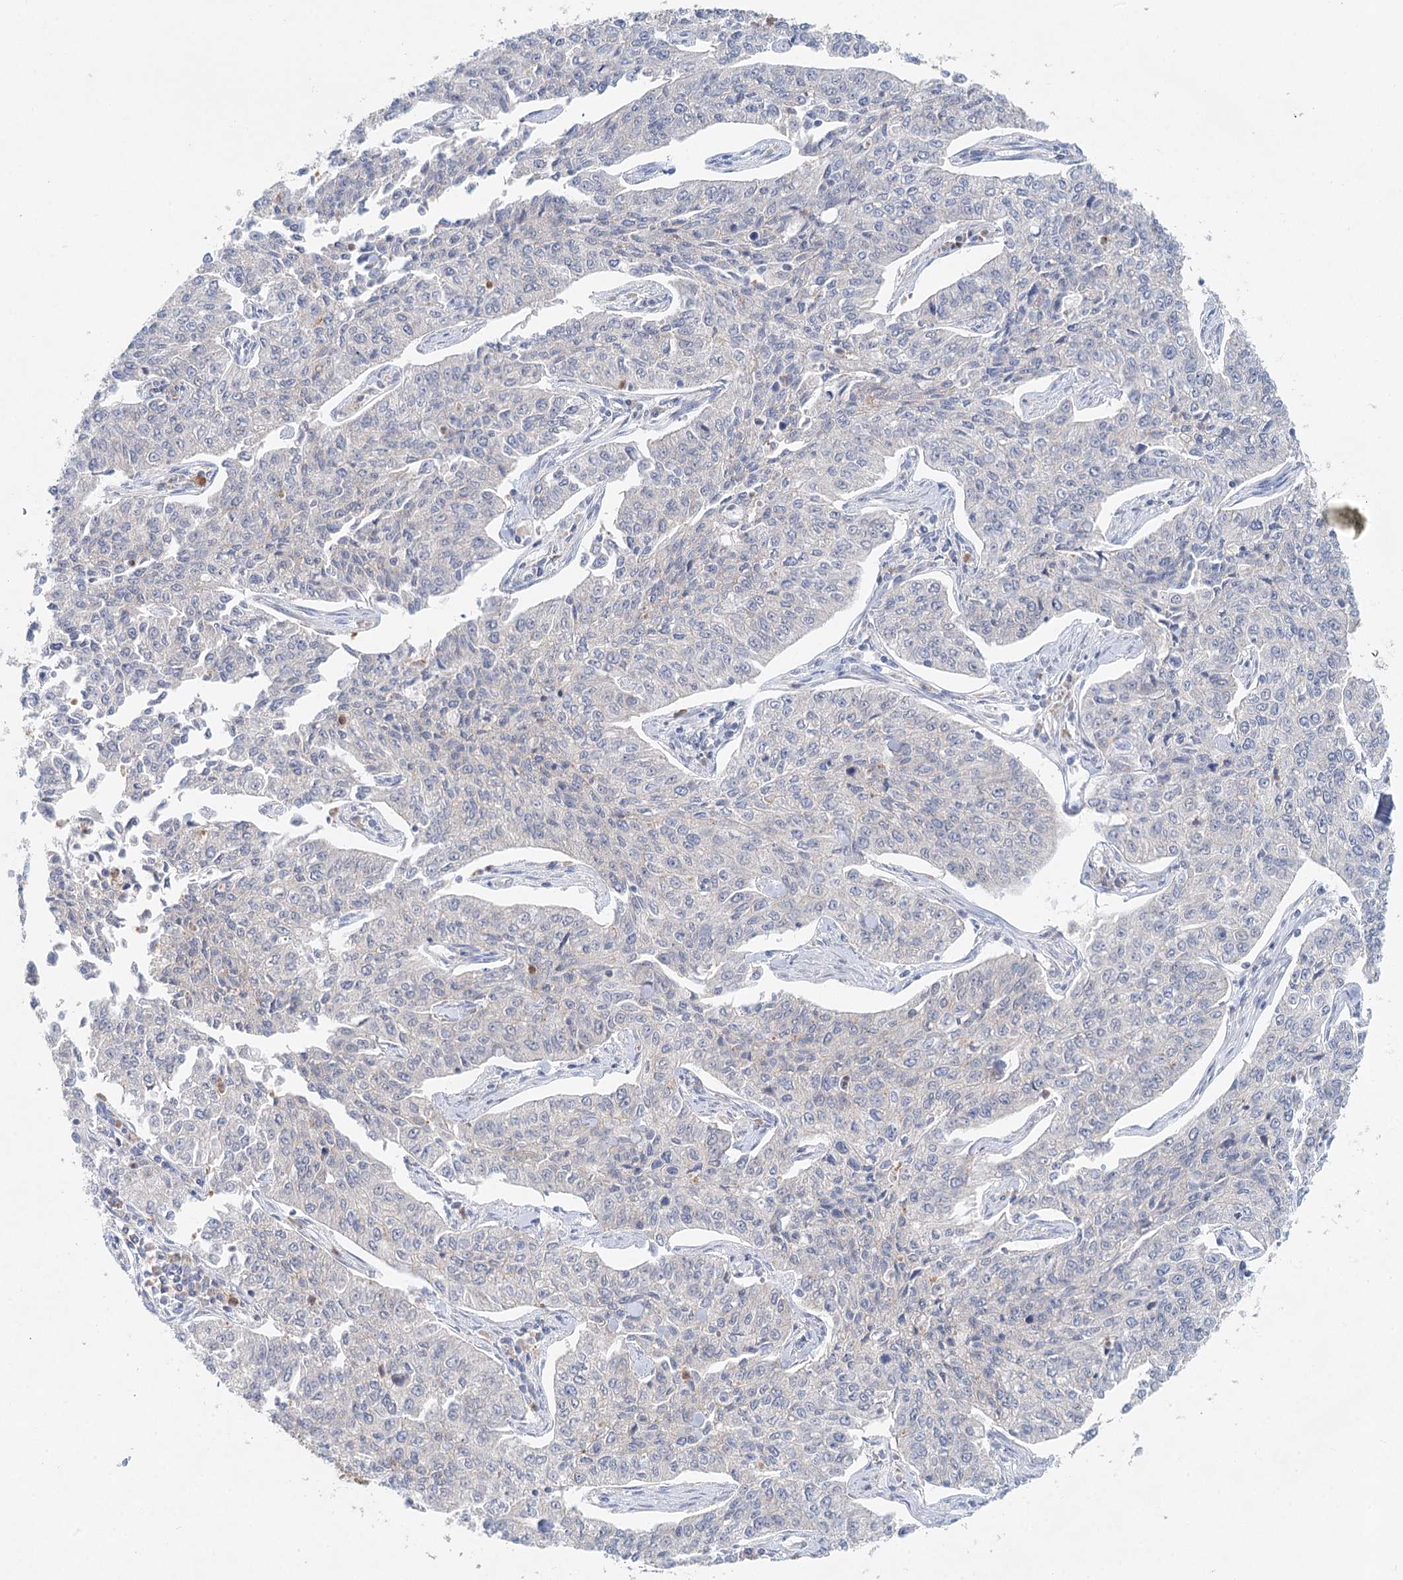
{"staining": {"intensity": "negative", "quantity": "none", "location": "none"}, "tissue": "cervical cancer", "cell_type": "Tumor cells", "image_type": "cancer", "snomed": [{"axis": "morphology", "description": "Squamous cell carcinoma, NOS"}, {"axis": "topography", "description": "Cervix"}], "caption": "A high-resolution micrograph shows IHC staining of squamous cell carcinoma (cervical), which exhibits no significant expression in tumor cells. Brightfield microscopy of immunohistochemistry (IHC) stained with DAB (3,3'-diaminobenzidine) (brown) and hematoxylin (blue), captured at high magnification.", "gene": "BLTP1", "patient": {"sex": "female", "age": 35}}